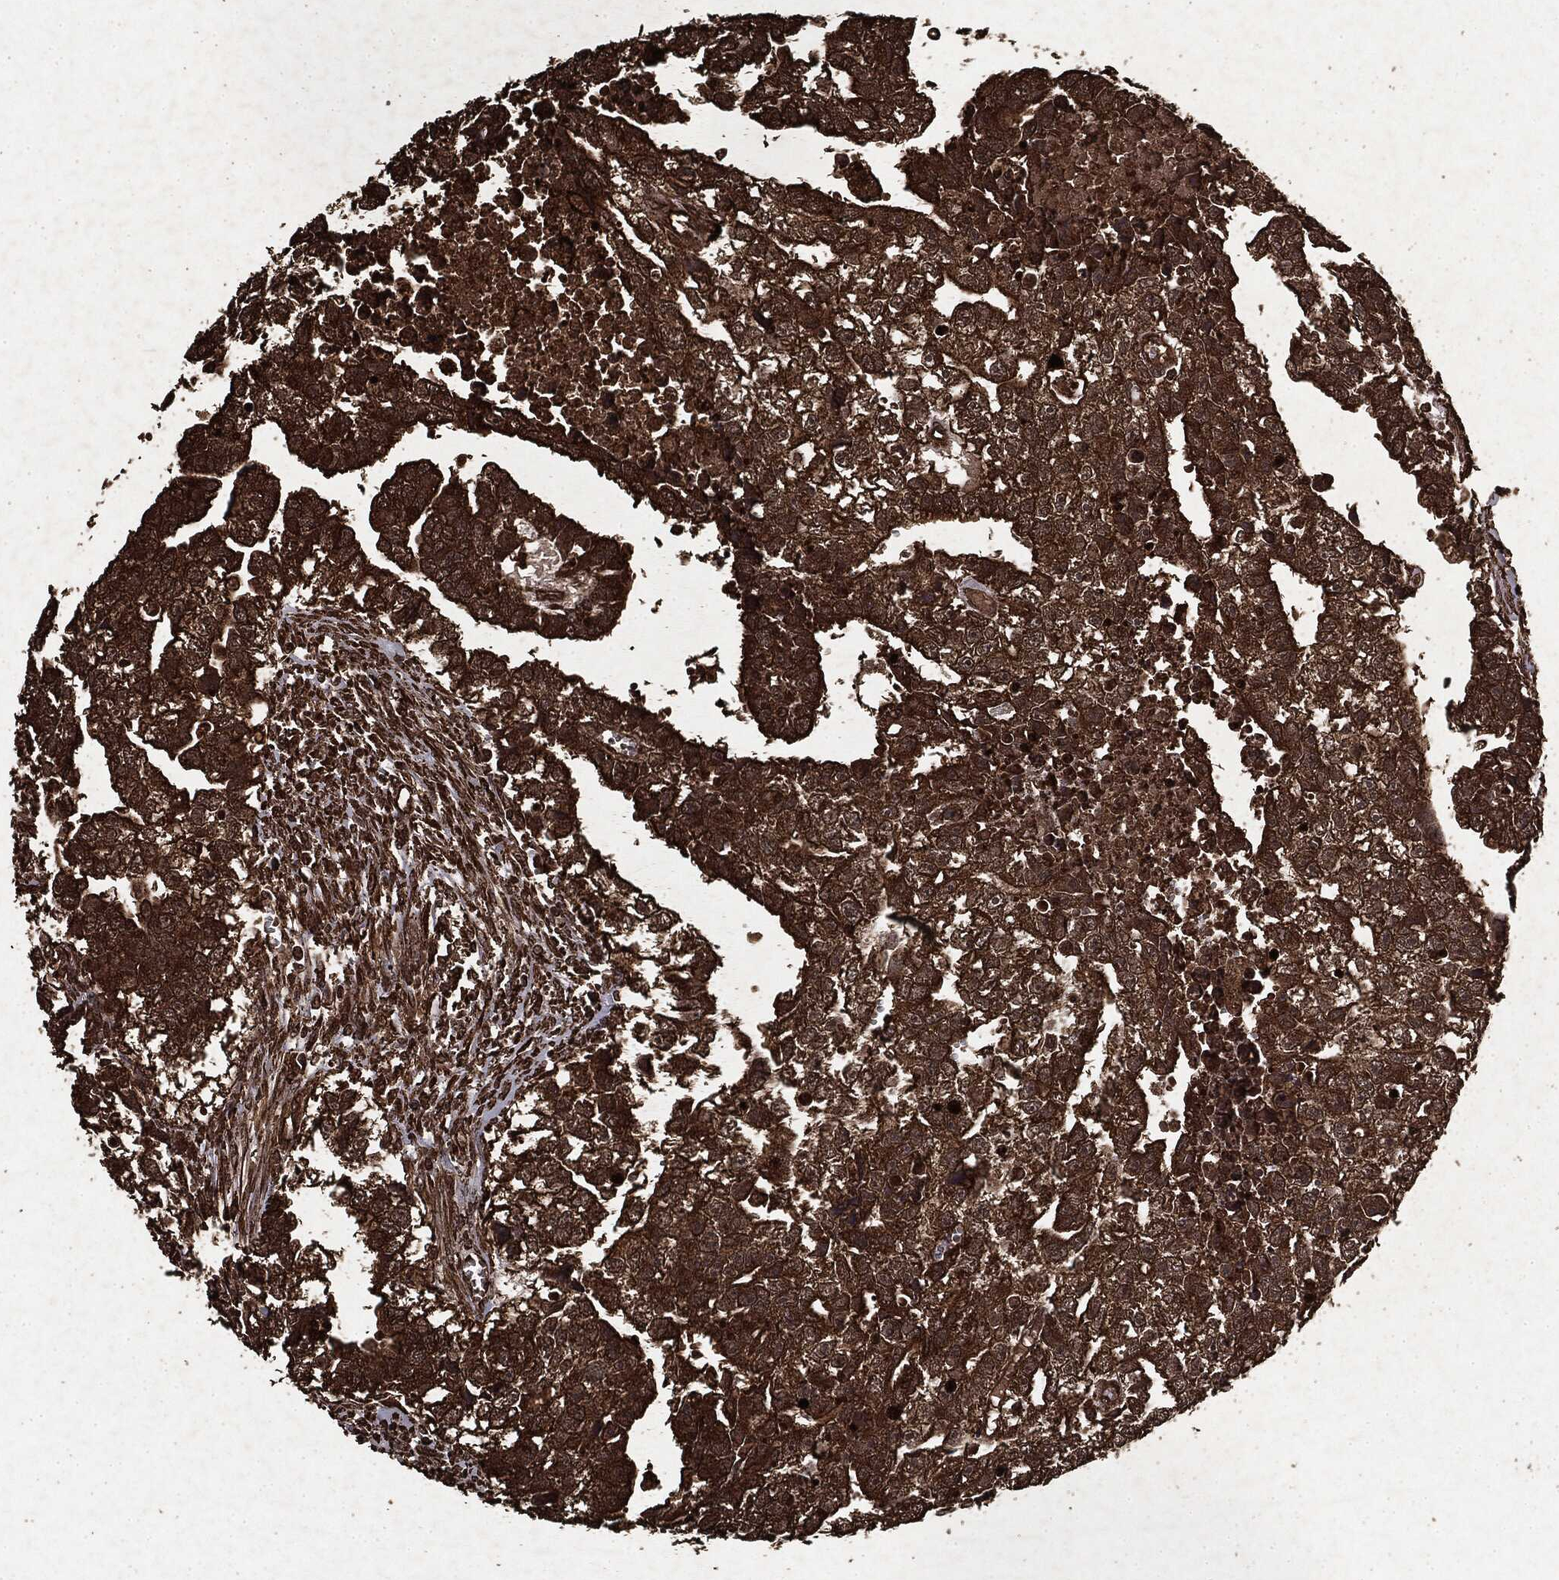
{"staining": {"intensity": "strong", "quantity": ">75%", "location": "cytoplasmic/membranous"}, "tissue": "testis cancer", "cell_type": "Tumor cells", "image_type": "cancer", "snomed": [{"axis": "morphology", "description": "Carcinoma, Embryonal, NOS"}, {"axis": "morphology", "description": "Teratoma, malignant, NOS"}, {"axis": "topography", "description": "Testis"}], "caption": "Strong cytoplasmic/membranous protein staining is present in approximately >75% of tumor cells in malignant teratoma (testis). (DAB = brown stain, brightfield microscopy at high magnification).", "gene": "ARAF", "patient": {"sex": "male", "age": 44}}